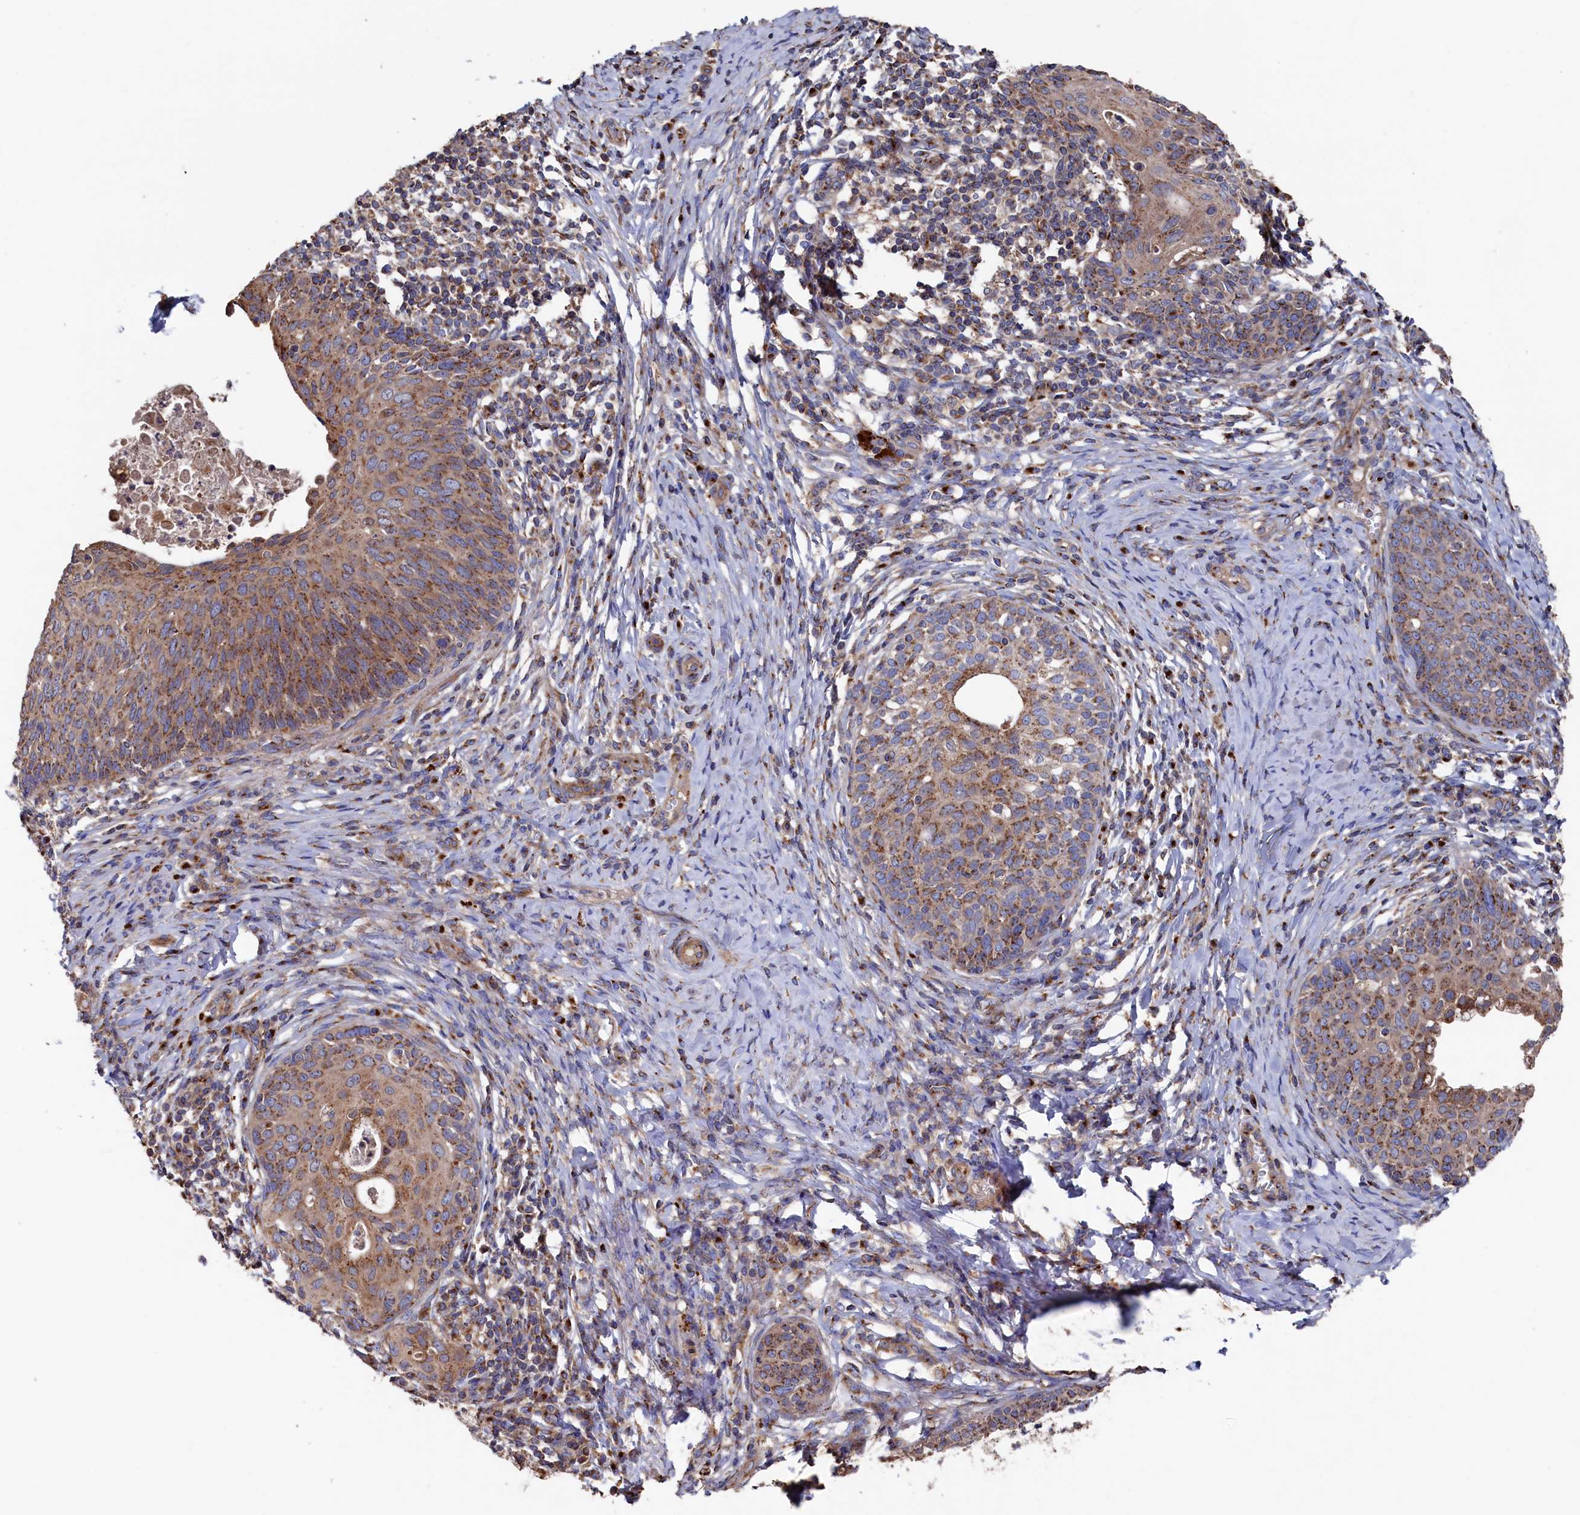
{"staining": {"intensity": "moderate", "quantity": ">75%", "location": "cytoplasmic/membranous"}, "tissue": "cervical cancer", "cell_type": "Tumor cells", "image_type": "cancer", "snomed": [{"axis": "morphology", "description": "Squamous cell carcinoma, NOS"}, {"axis": "topography", "description": "Cervix"}], "caption": "High-power microscopy captured an immunohistochemistry image of cervical squamous cell carcinoma, revealing moderate cytoplasmic/membranous staining in approximately >75% of tumor cells. (brown staining indicates protein expression, while blue staining denotes nuclei).", "gene": "PRRC1", "patient": {"sex": "female", "age": 52}}